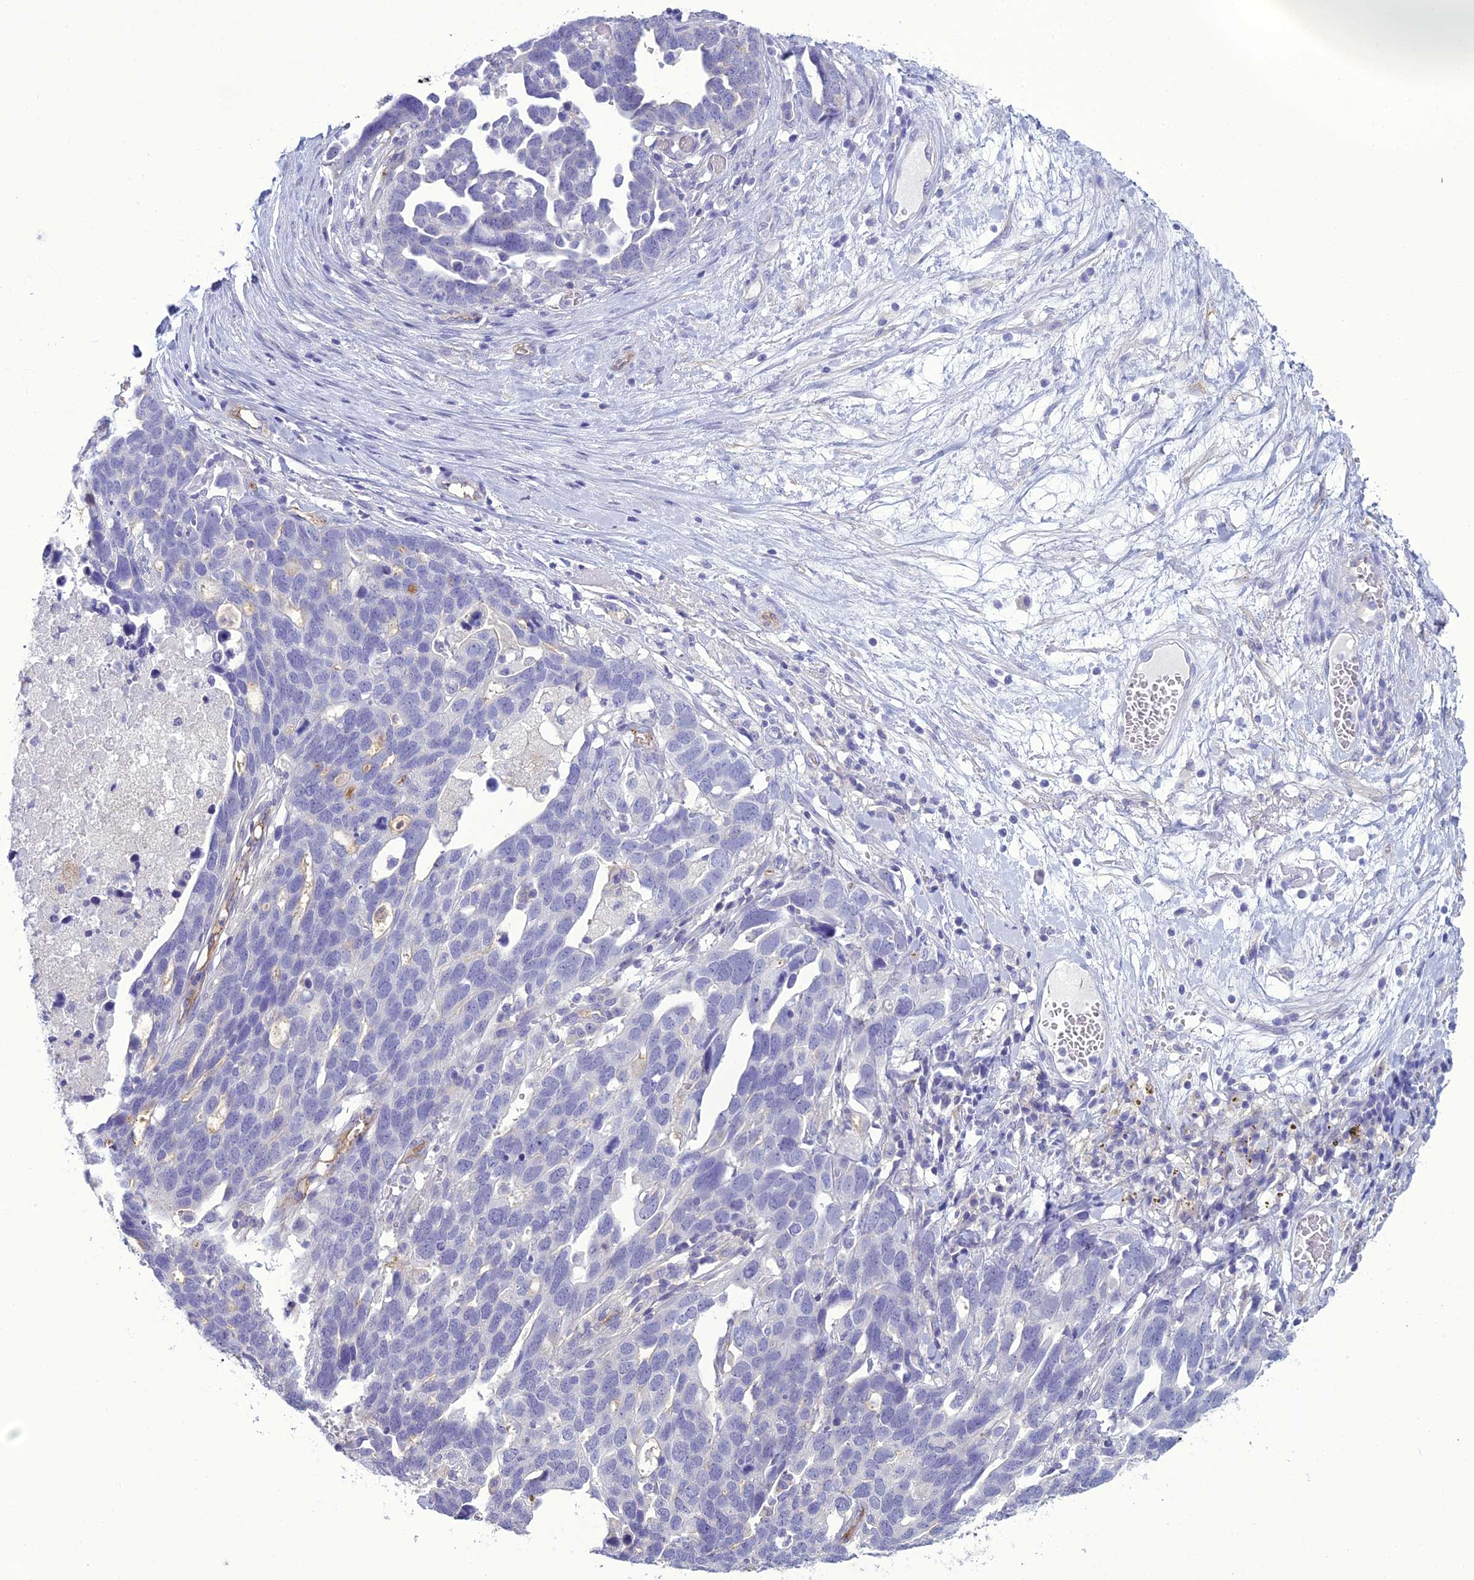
{"staining": {"intensity": "negative", "quantity": "none", "location": "none"}, "tissue": "ovarian cancer", "cell_type": "Tumor cells", "image_type": "cancer", "snomed": [{"axis": "morphology", "description": "Cystadenocarcinoma, serous, NOS"}, {"axis": "topography", "description": "Ovary"}], "caption": "This is an immunohistochemistry histopathology image of human ovarian cancer (serous cystadenocarcinoma). There is no staining in tumor cells.", "gene": "ACE", "patient": {"sex": "female", "age": 54}}